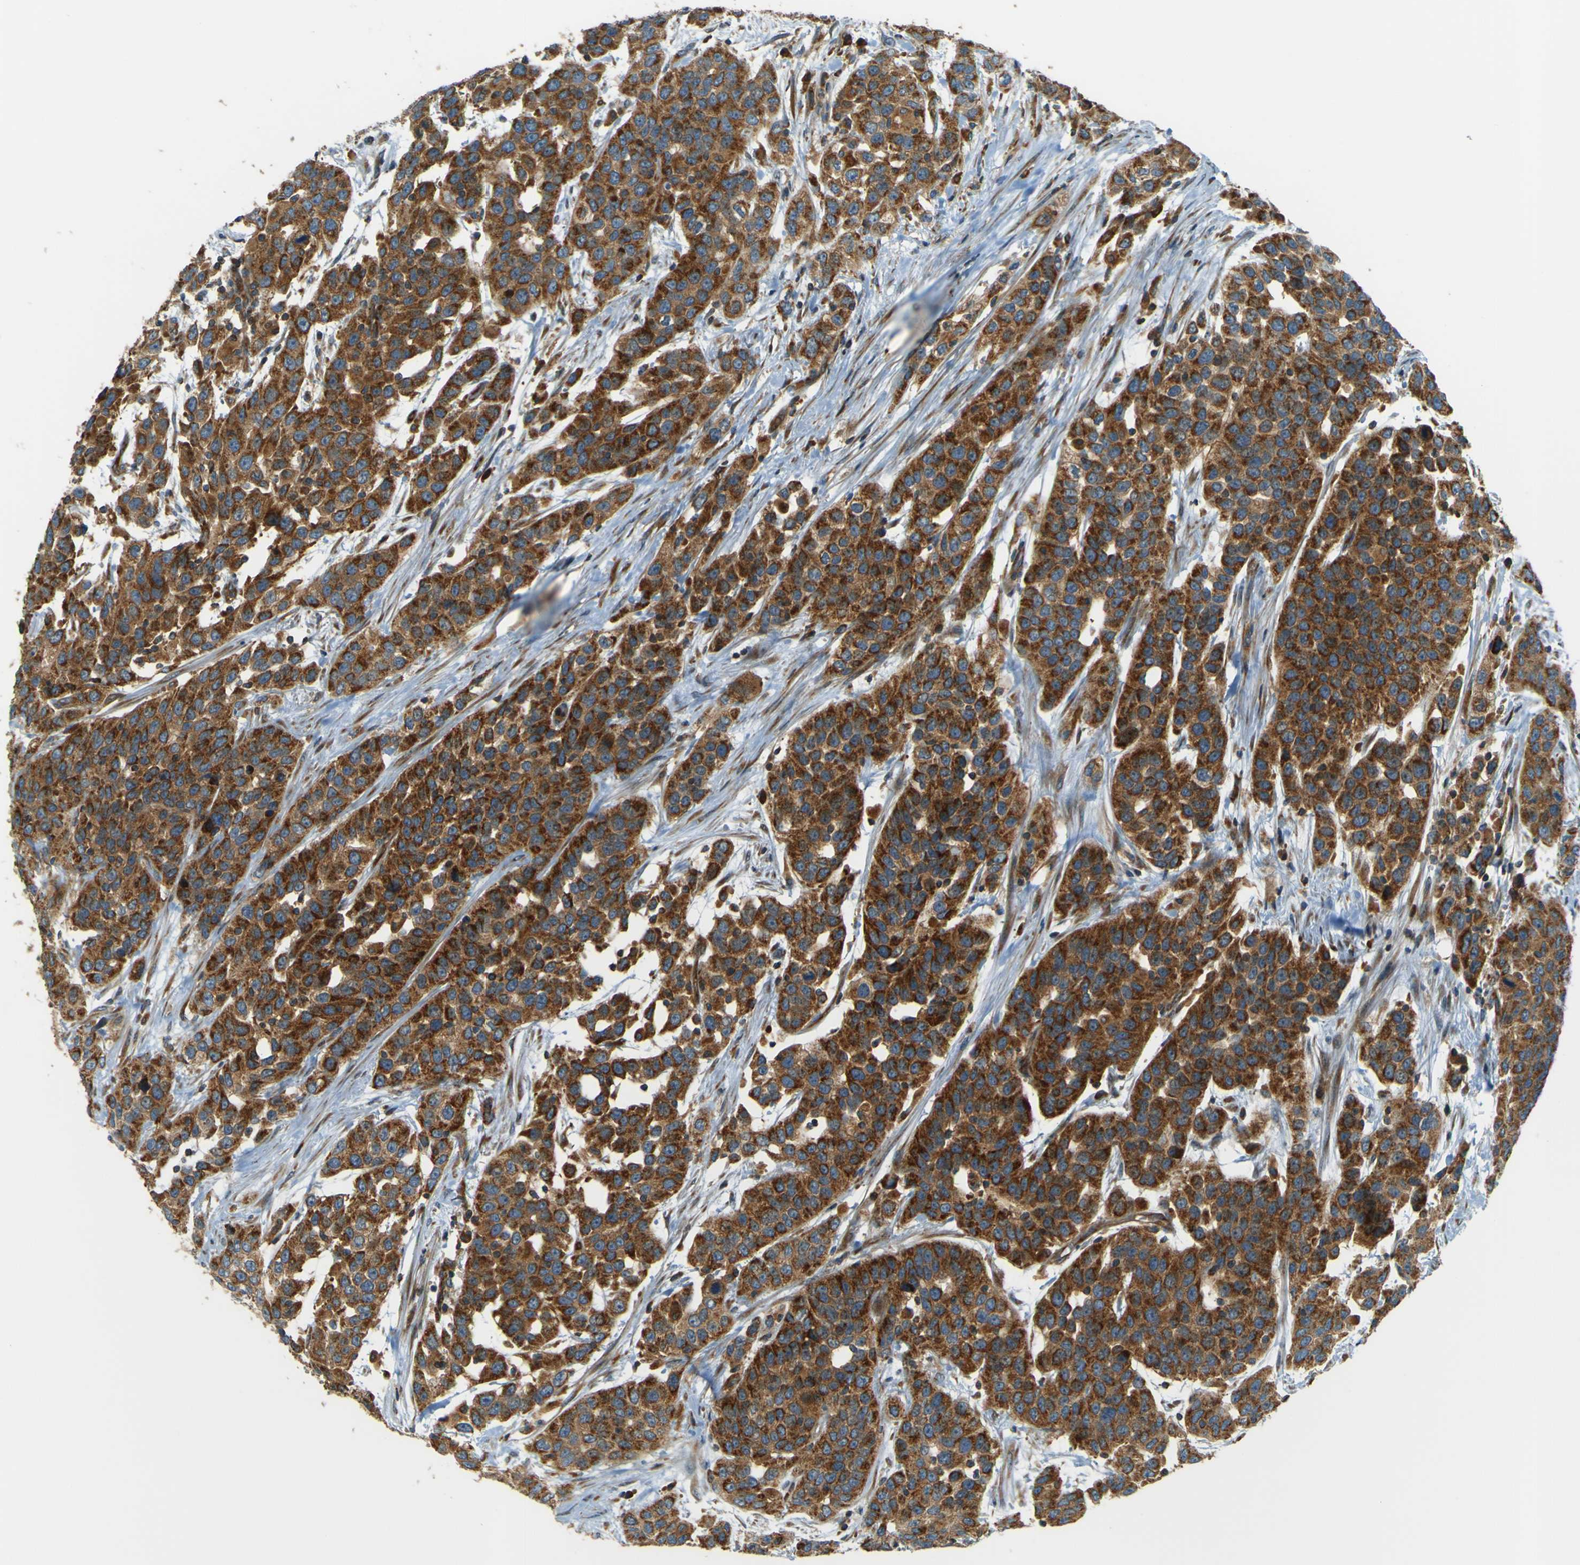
{"staining": {"intensity": "strong", "quantity": ">75%", "location": "cytoplasmic/membranous"}, "tissue": "urothelial cancer", "cell_type": "Tumor cells", "image_type": "cancer", "snomed": [{"axis": "morphology", "description": "Urothelial carcinoma, High grade"}, {"axis": "topography", "description": "Urinary bladder"}], "caption": "Approximately >75% of tumor cells in urothelial cancer display strong cytoplasmic/membranous protein positivity as visualized by brown immunohistochemical staining.", "gene": "DNAJC5", "patient": {"sex": "female", "age": 80}}